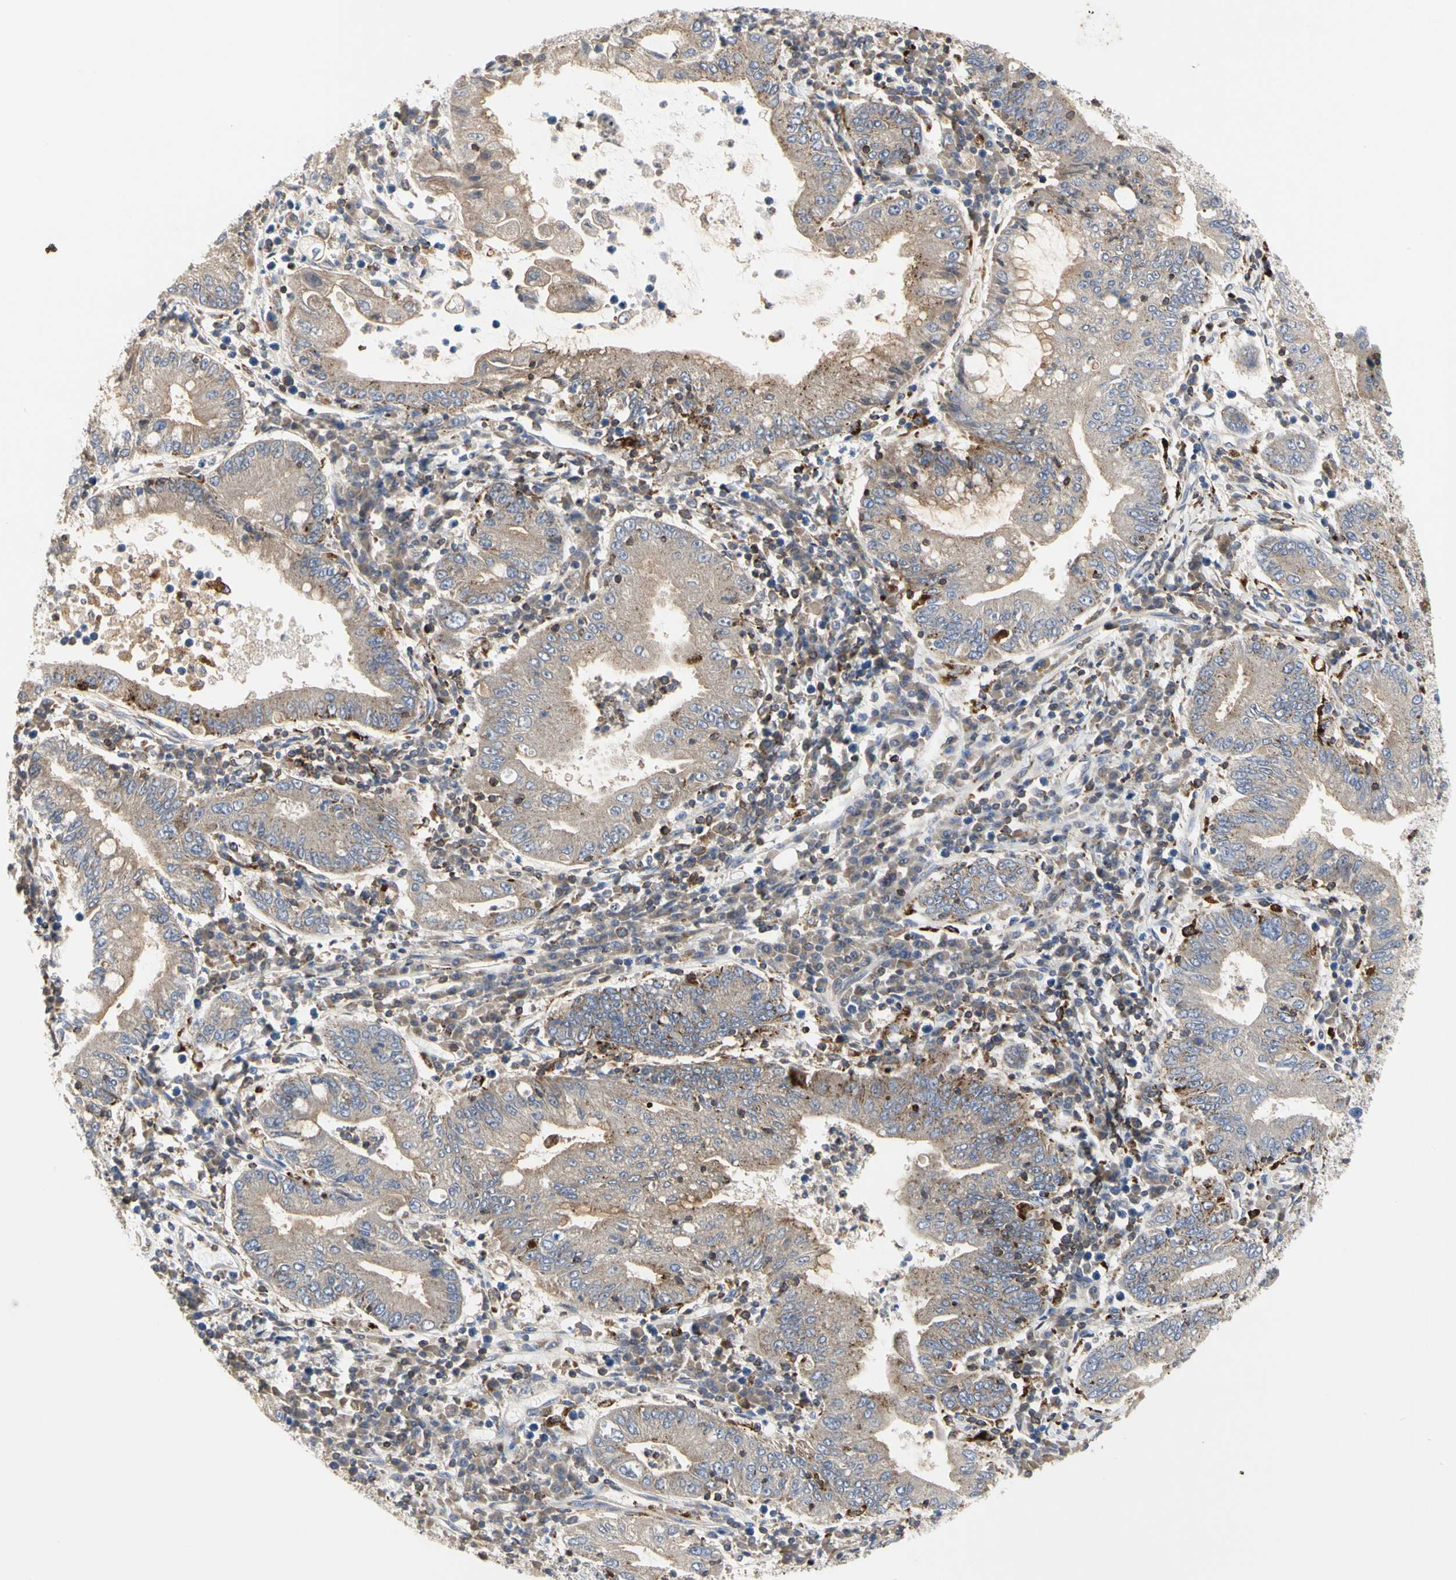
{"staining": {"intensity": "weak", "quantity": ">75%", "location": "cytoplasmic/membranous"}, "tissue": "stomach cancer", "cell_type": "Tumor cells", "image_type": "cancer", "snomed": [{"axis": "morphology", "description": "Normal tissue, NOS"}, {"axis": "morphology", "description": "Adenocarcinoma, NOS"}, {"axis": "topography", "description": "Esophagus"}, {"axis": "topography", "description": "Stomach, upper"}, {"axis": "topography", "description": "Peripheral nerve tissue"}], "caption": "Protein expression analysis of human stomach adenocarcinoma reveals weak cytoplasmic/membranous expression in approximately >75% of tumor cells.", "gene": "NAPG", "patient": {"sex": "male", "age": 62}}